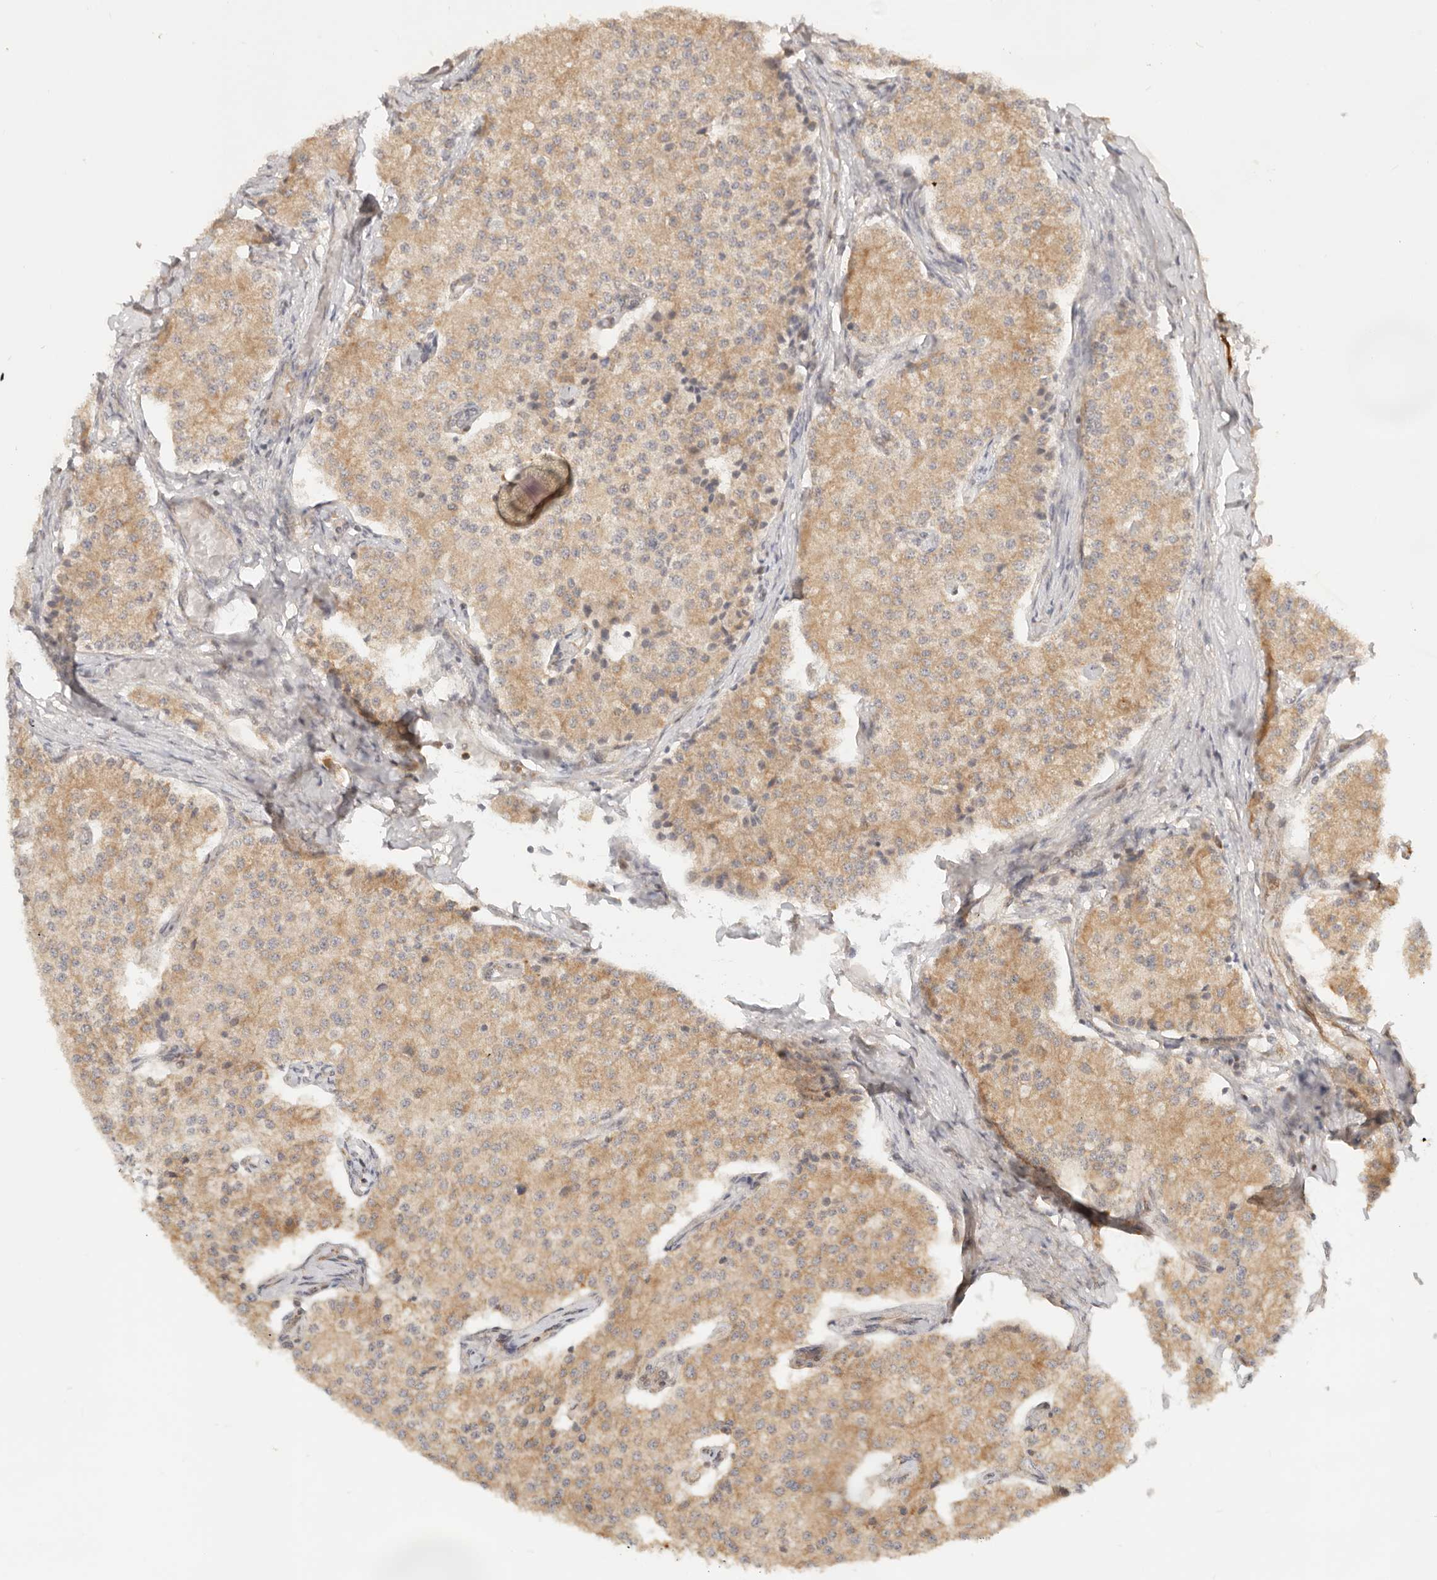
{"staining": {"intensity": "weak", "quantity": ">75%", "location": "cytoplasmic/membranous"}, "tissue": "carcinoid", "cell_type": "Tumor cells", "image_type": "cancer", "snomed": [{"axis": "morphology", "description": "Carcinoid, malignant, NOS"}, {"axis": "topography", "description": "Colon"}], "caption": "DAB (3,3'-diaminobenzidine) immunohistochemical staining of human carcinoid (malignant) reveals weak cytoplasmic/membranous protein positivity in approximately >75% of tumor cells.", "gene": "BAALC", "patient": {"sex": "female", "age": 52}}